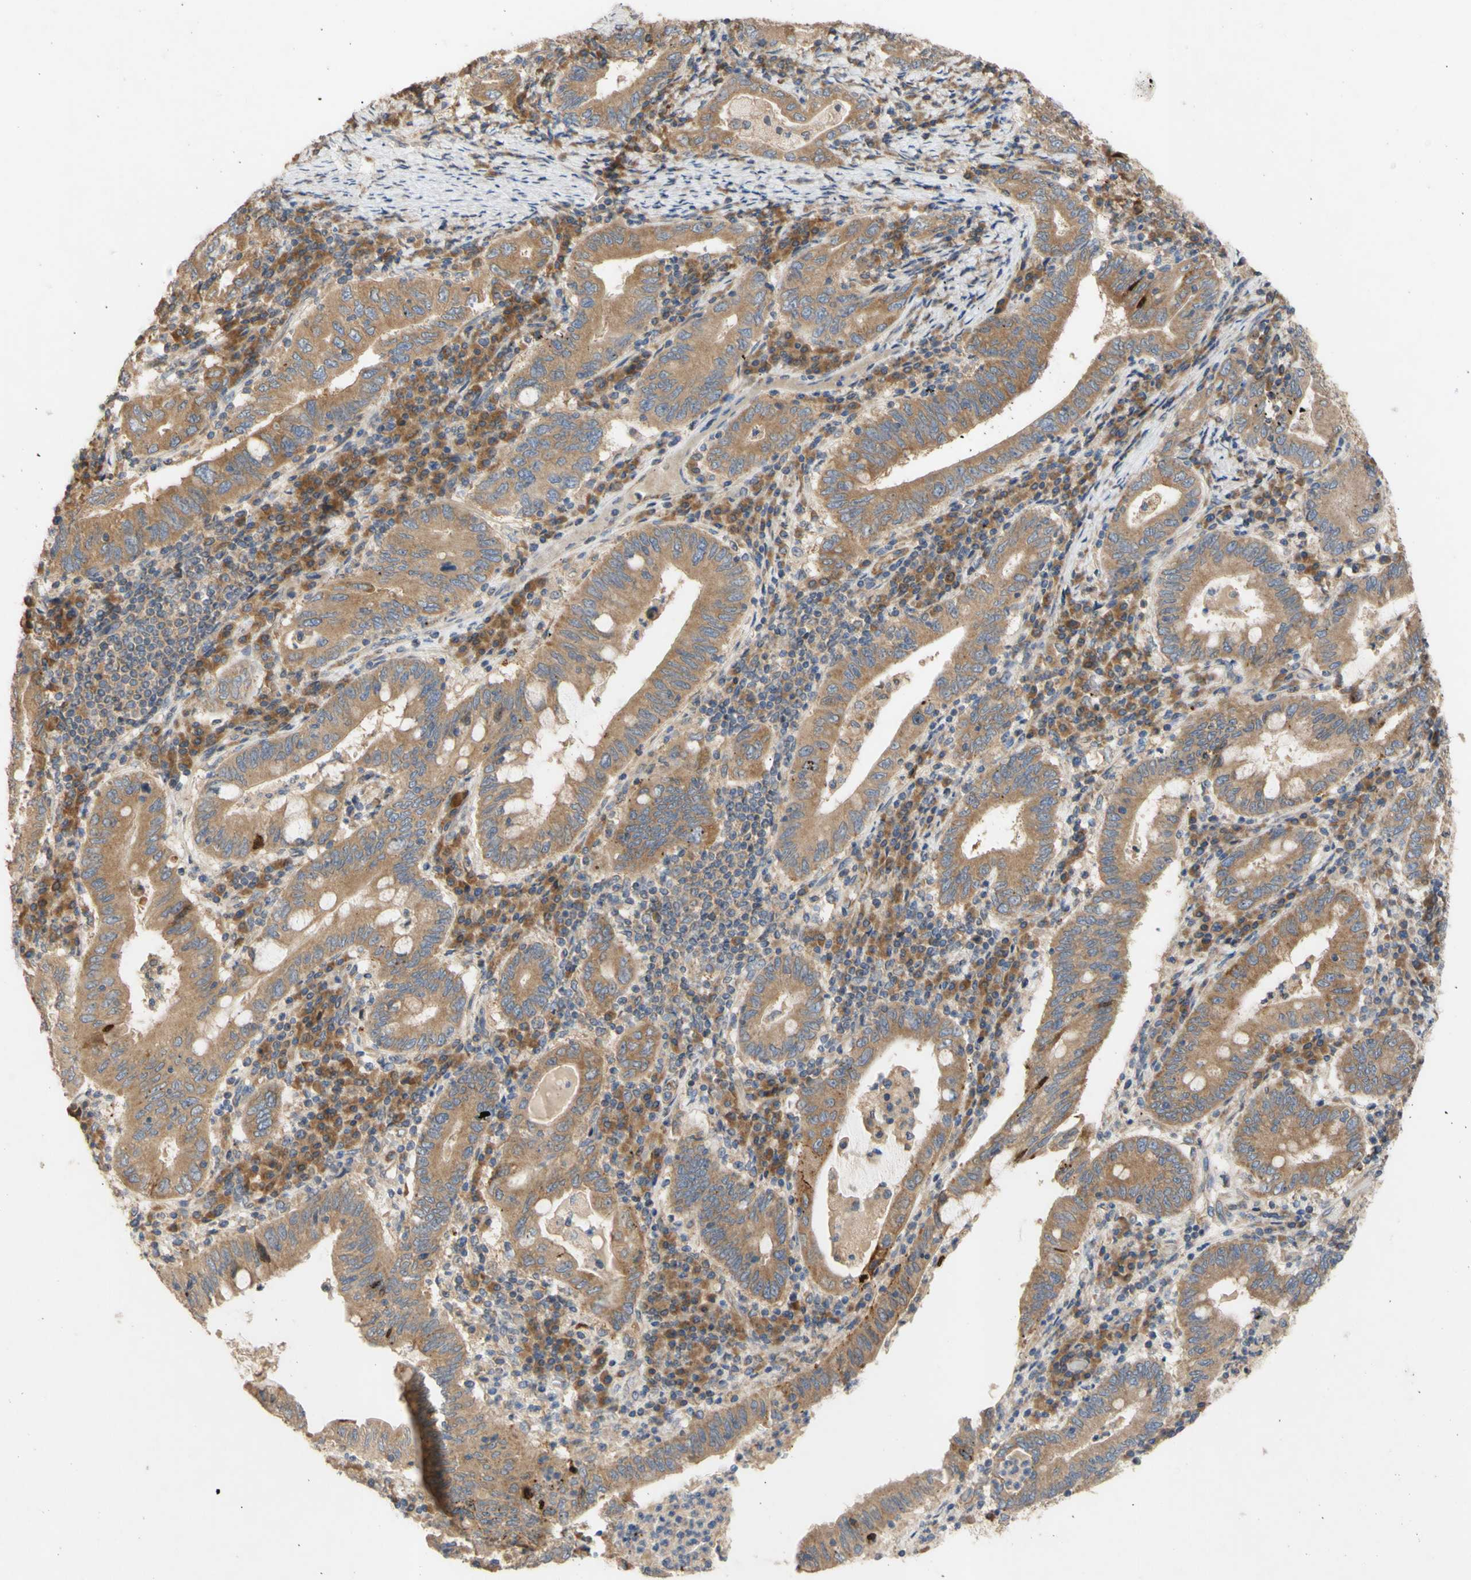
{"staining": {"intensity": "moderate", "quantity": ">75%", "location": "cytoplasmic/membranous"}, "tissue": "stomach cancer", "cell_type": "Tumor cells", "image_type": "cancer", "snomed": [{"axis": "morphology", "description": "Normal tissue, NOS"}, {"axis": "morphology", "description": "Adenocarcinoma, NOS"}, {"axis": "topography", "description": "Esophagus"}, {"axis": "topography", "description": "Stomach, upper"}, {"axis": "topography", "description": "Peripheral nerve tissue"}], "caption": "DAB (3,3'-diaminobenzidine) immunohistochemical staining of human stomach cancer (adenocarcinoma) demonstrates moderate cytoplasmic/membranous protein staining in about >75% of tumor cells. (Brightfield microscopy of DAB IHC at high magnification).", "gene": "EIF2S3", "patient": {"sex": "male", "age": 62}}